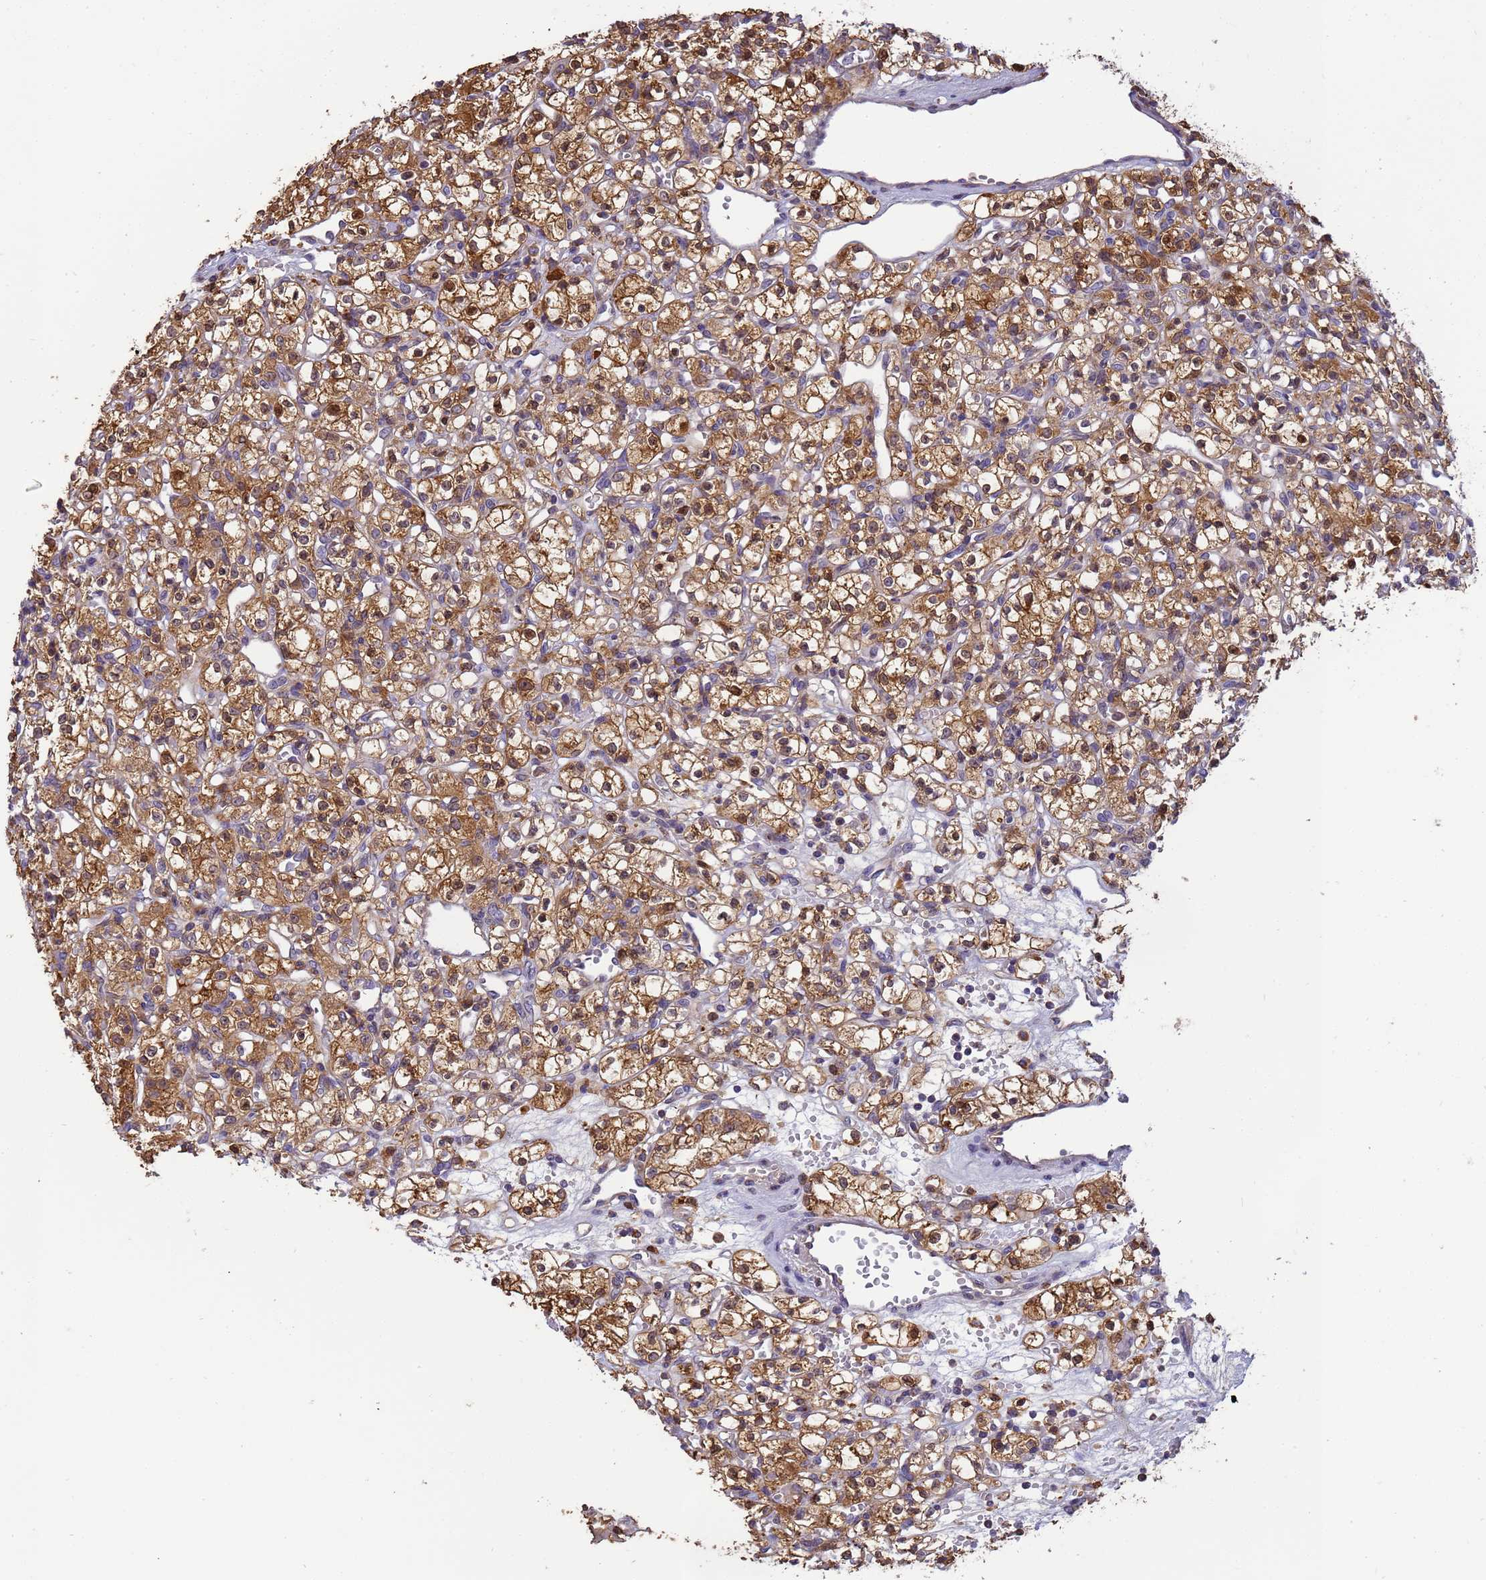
{"staining": {"intensity": "moderate", "quantity": ">75%", "location": "cytoplasmic/membranous"}, "tissue": "renal cancer", "cell_type": "Tumor cells", "image_type": "cancer", "snomed": [{"axis": "morphology", "description": "Adenocarcinoma, NOS"}, {"axis": "topography", "description": "Kidney"}], "caption": "Immunohistochemical staining of renal cancer (adenocarcinoma) demonstrates moderate cytoplasmic/membranous protein positivity in about >75% of tumor cells. (IHC, brightfield microscopy, high magnification).", "gene": "M6PR", "patient": {"sex": "female", "age": 59}}